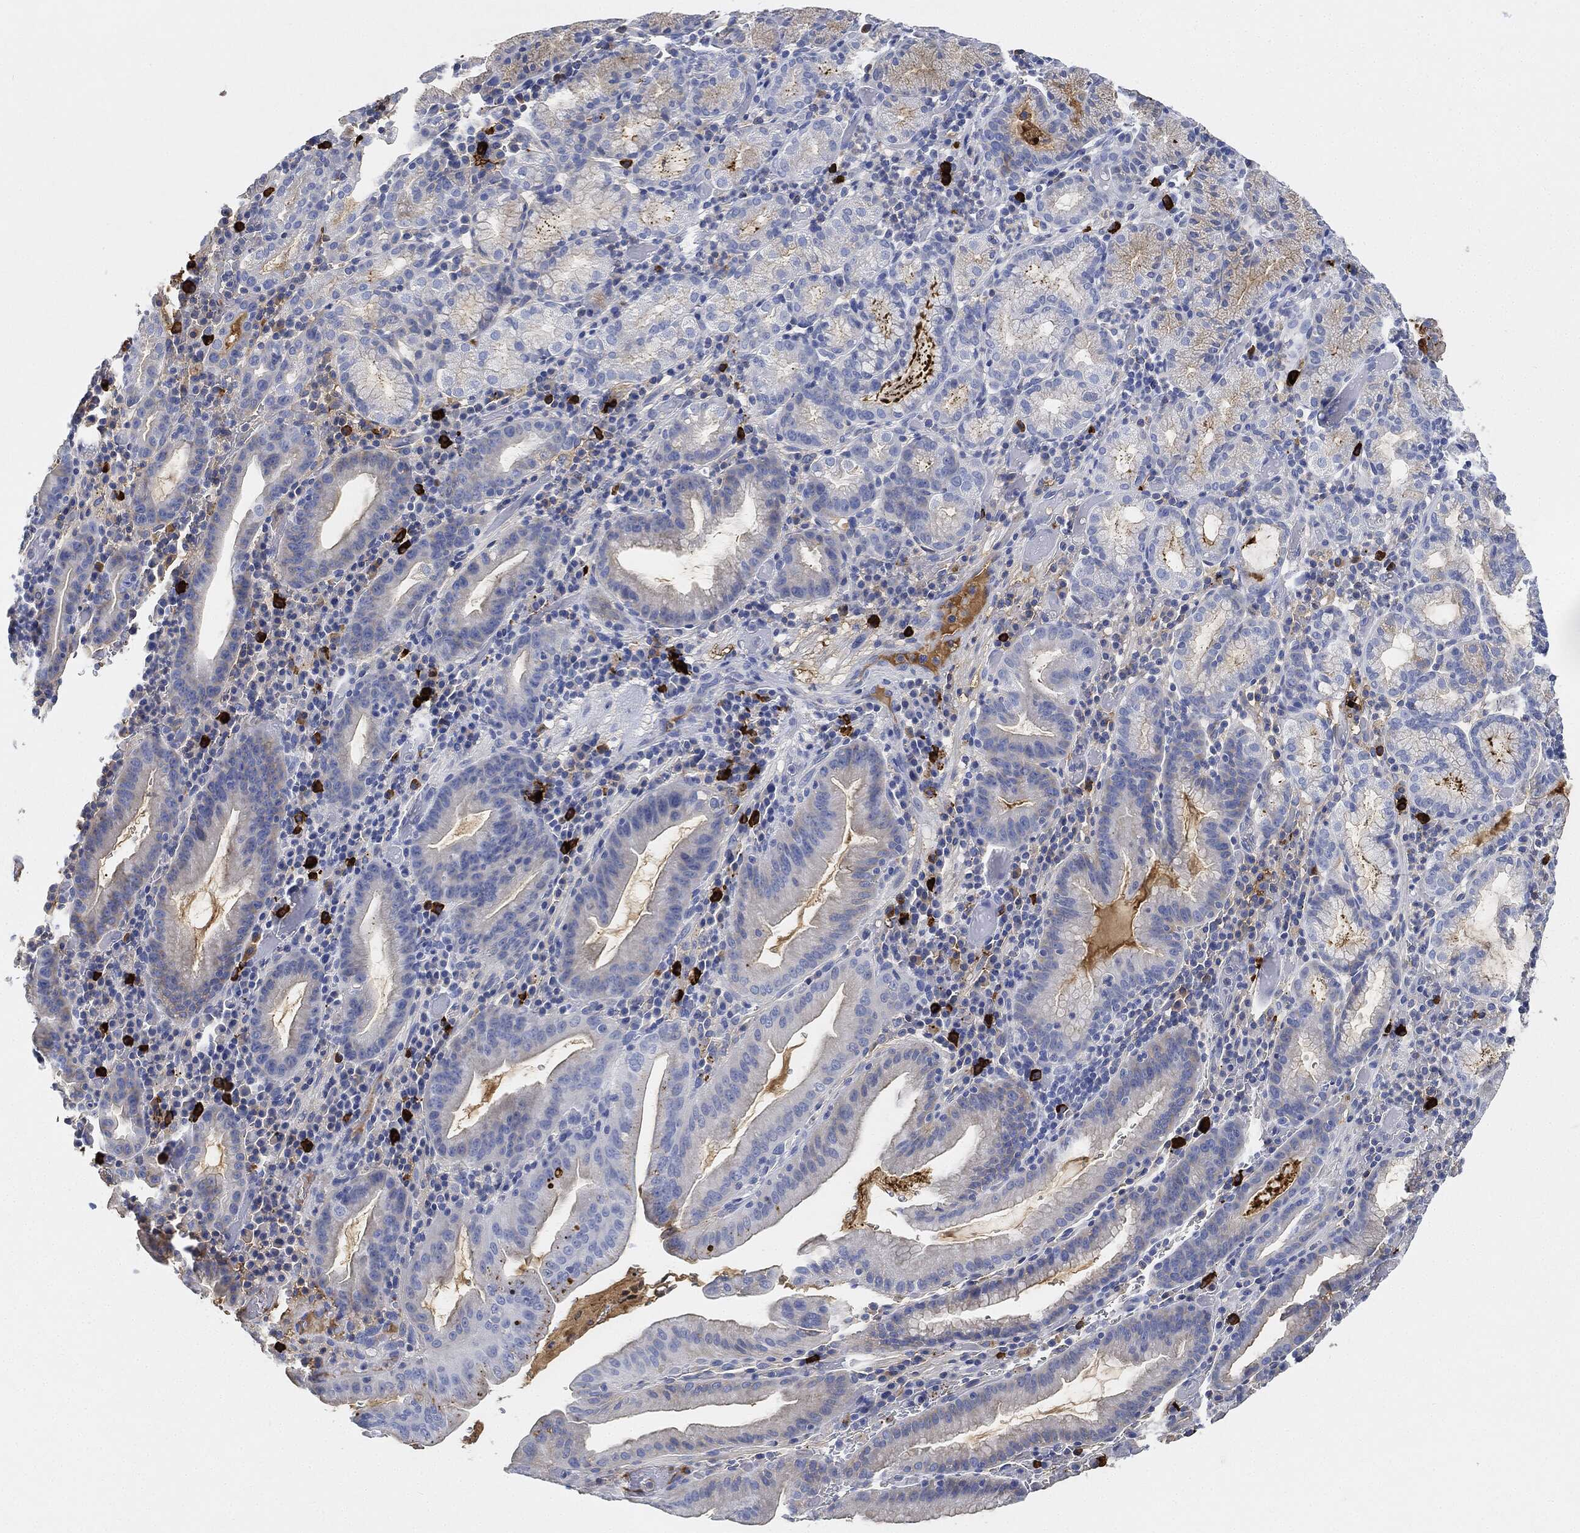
{"staining": {"intensity": "negative", "quantity": "none", "location": "none"}, "tissue": "stomach cancer", "cell_type": "Tumor cells", "image_type": "cancer", "snomed": [{"axis": "morphology", "description": "Adenocarcinoma, NOS"}, {"axis": "topography", "description": "Stomach"}], "caption": "A histopathology image of stomach cancer (adenocarcinoma) stained for a protein shows no brown staining in tumor cells. Nuclei are stained in blue.", "gene": "IGLV6-57", "patient": {"sex": "male", "age": 79}}